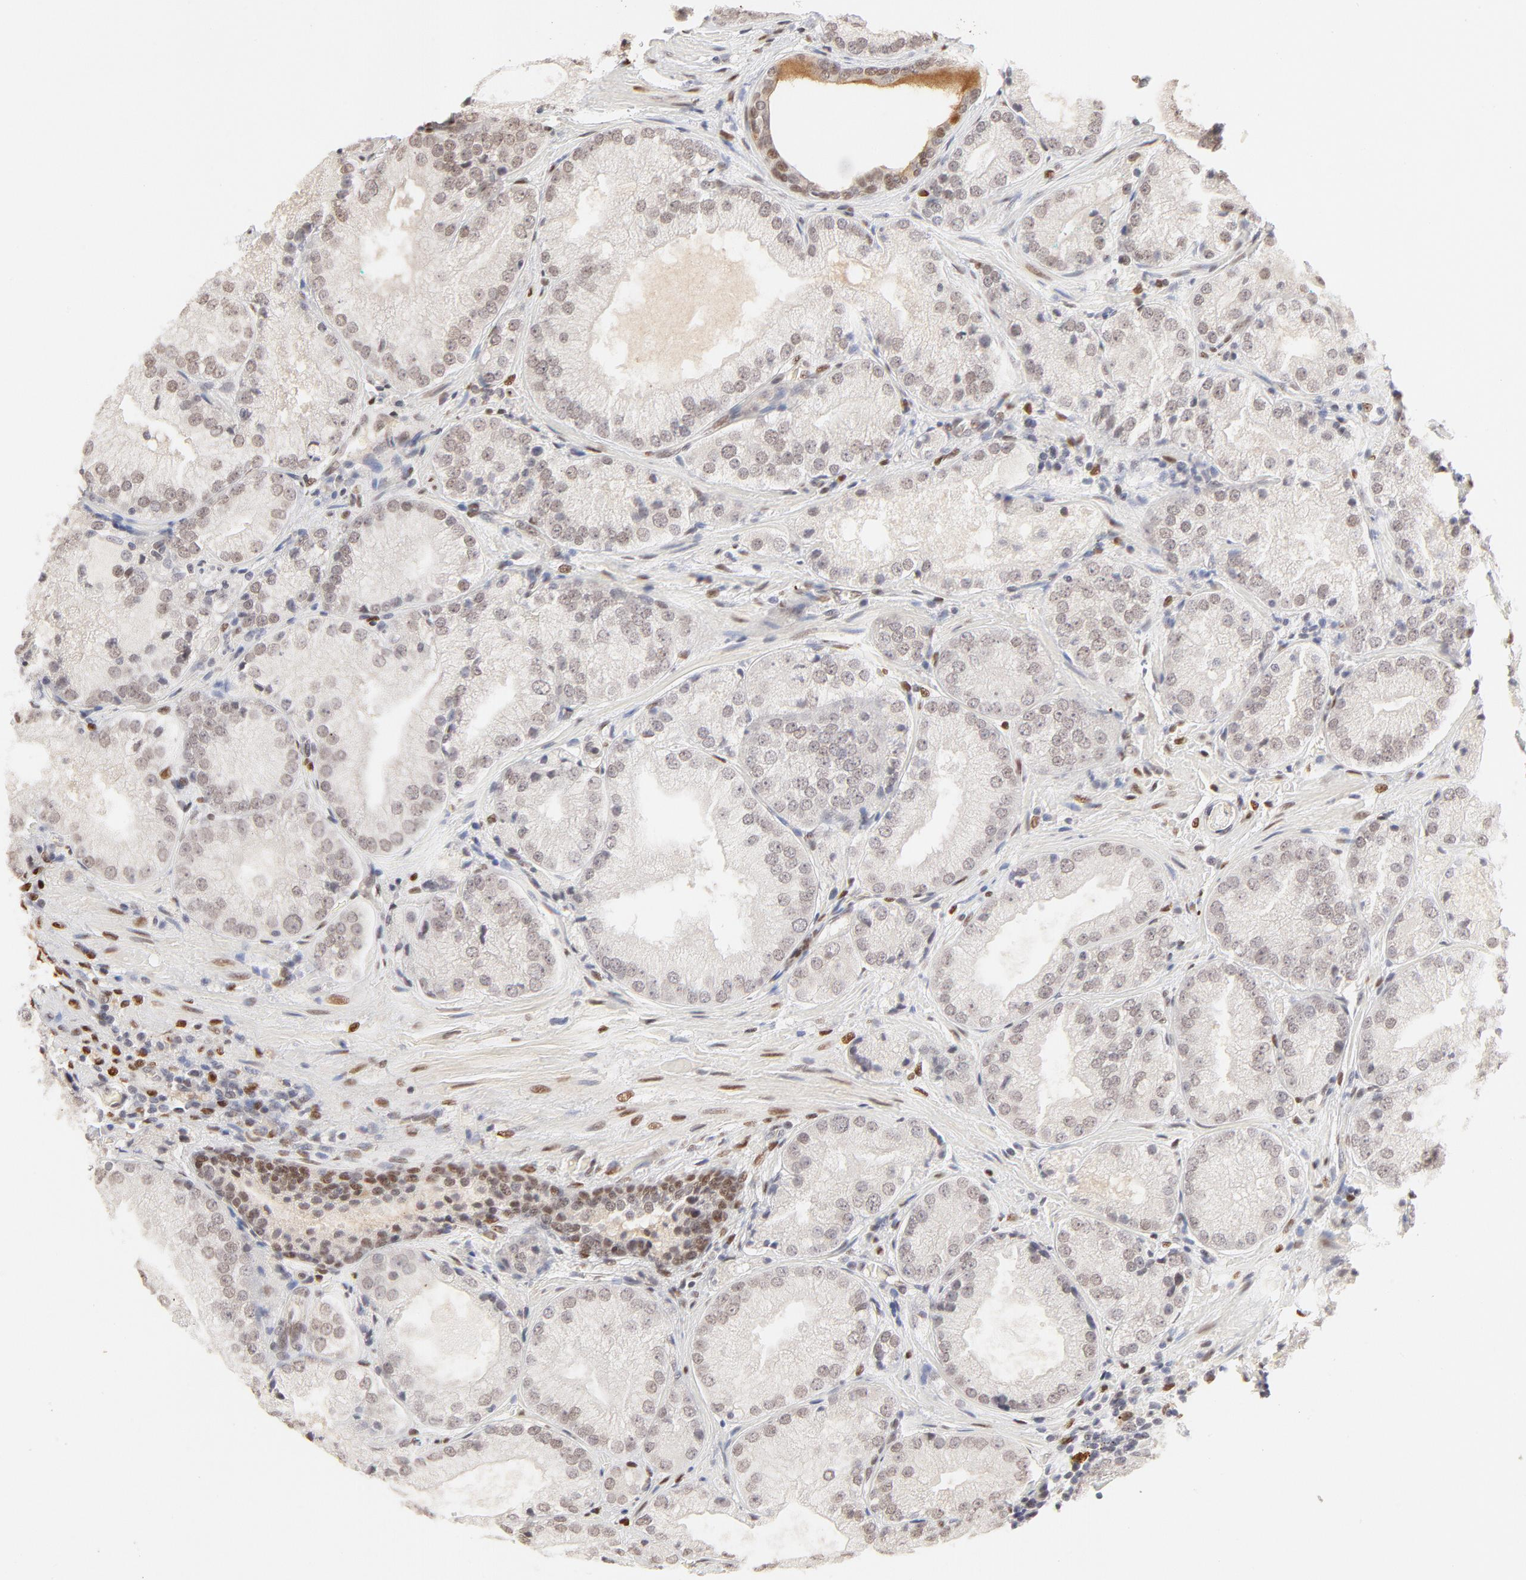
{"staining": {"intensity": "weak", "quantity": "<25%", "location": "nuclear"}, "tissue": "prostate cancer", "cell_type": "Tumor cells", "image_type": "cancer", "snomed": [{"axis": "morphology", "description": "Adenocarcinoma, Low grade"}, {"axis": "topography", "description": "Prostate"}], "caption": "DAB (3,3'-diaminobenzidine) immunohistochemical staining of human low-grade adenocarcinoma (prostate) reveals no significant staining in tumor cells.", "gene": "PBX3", "patient": {"sex": "male", "age": 60}}